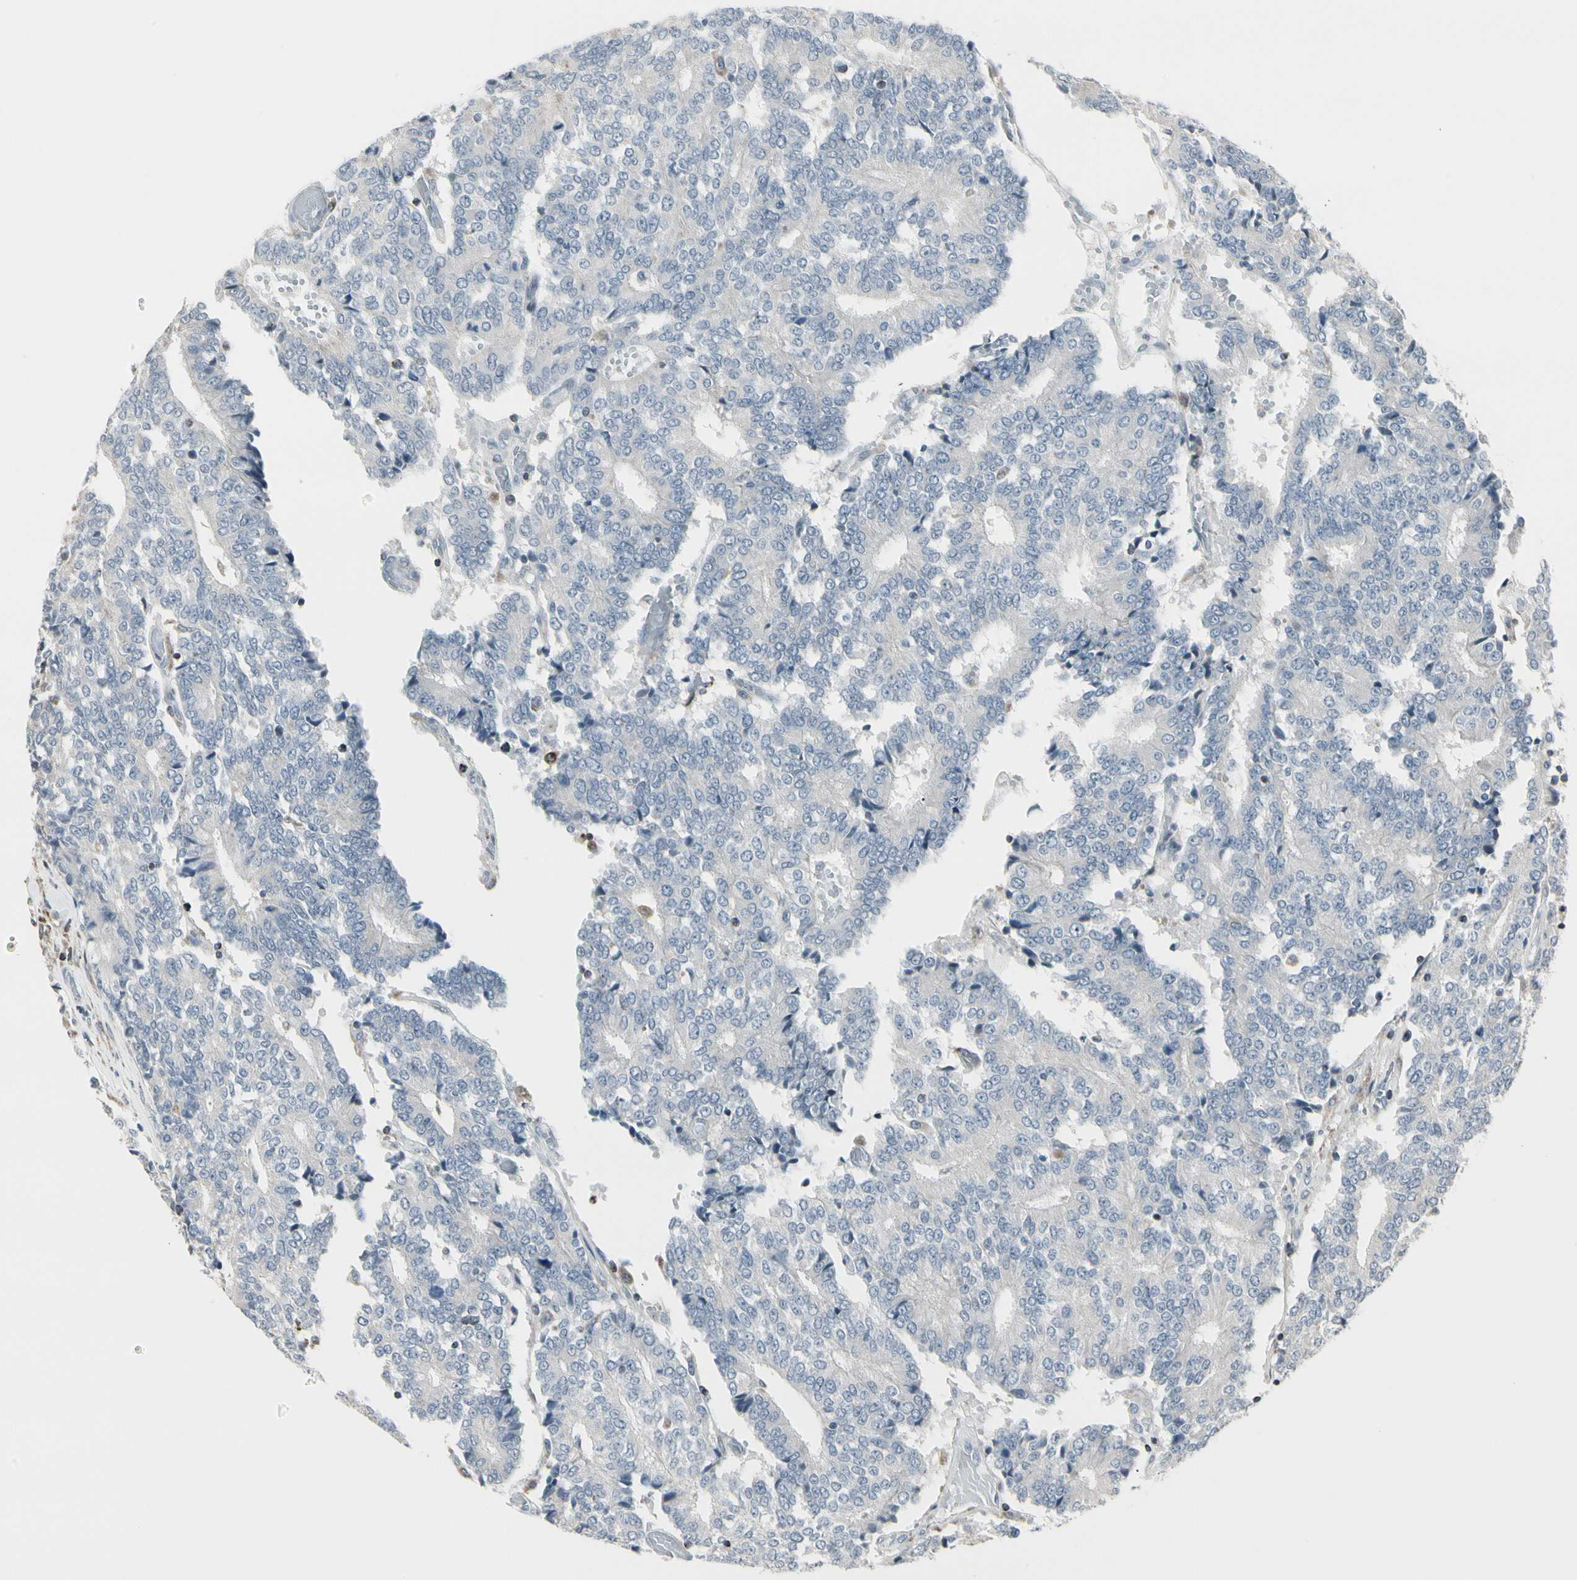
{"staining": {"intensity": "negative", "quantity": "none", "location": "none"}, "tissue": "prostate cancer", "cell_type": "Tumor cells", "image_type": "cancer", "snomed": [{"axis": "morphology", "description": "Adenocarcinoma, High grade"}, {"axis": "topography", "description": "Prostate"}], "caption": "Tumor cells show no significant protein expression in prostate cancer (high-grade adenocarcinoma). (Stains: DAB (3,3'-diaminobenzidine) immunohistochemistry with hematoxylin counter stain, Microscopy: brightfield microscopy at high magnification).", "gene": "TMEM176A", "patient": {"sex": "male", "age": 55}}